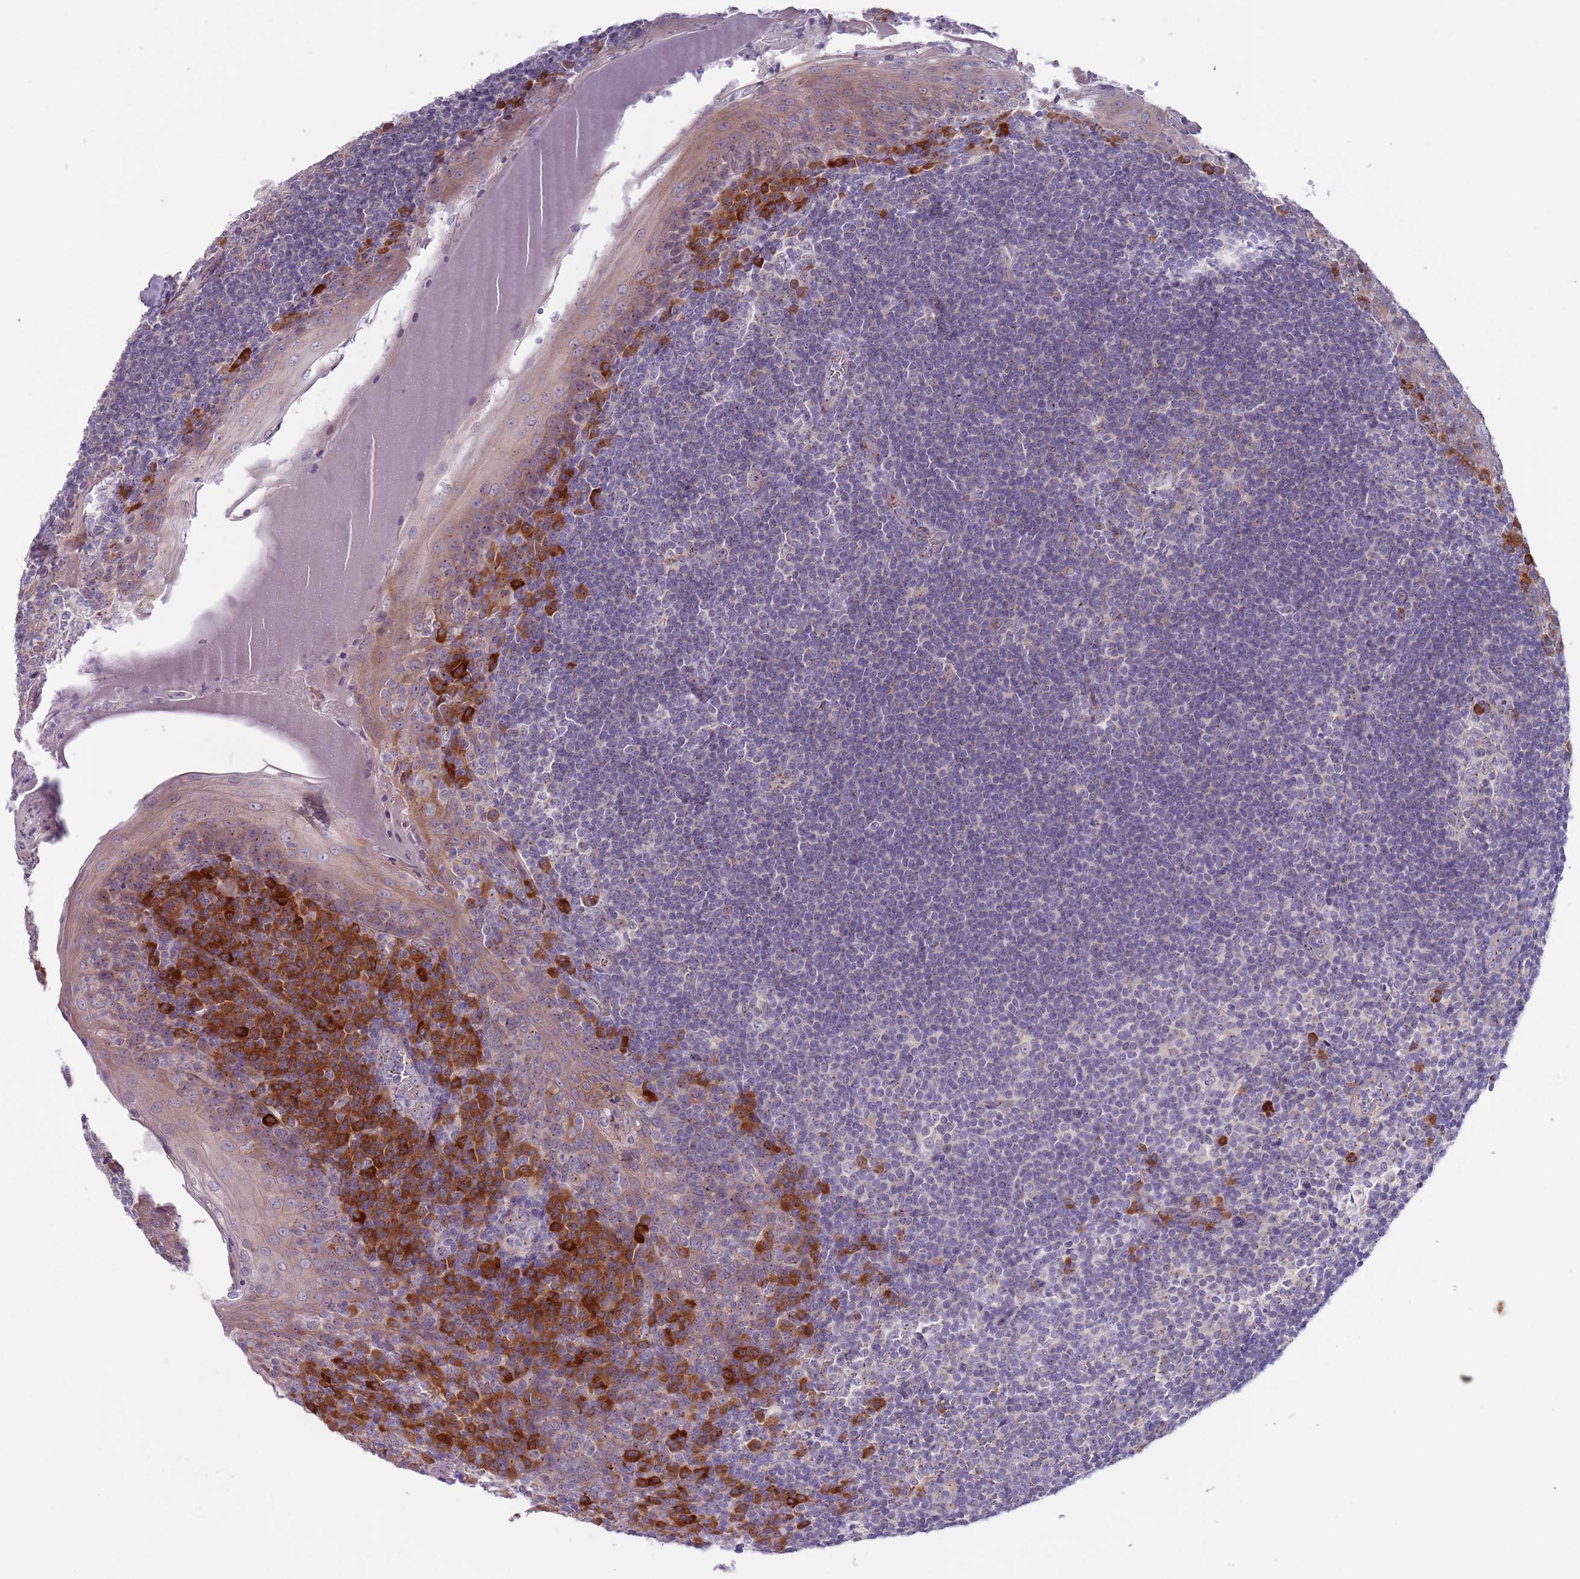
{"staining": {"intensity": "strong", "quantity": "<25%", "location": "cytoplasmic/membranous"}, "tissue": "tonsil", "cell_type": "Germinal center cells", "image_type": "normal", "snomed": [{"axis": "morphology", "description": "Normal tissue, NOS"}, {"axis": "topography", "description": "Tonsil"}], "caption": "This is a micrograph of immunohistochemistry staining of unremarkable tonsil, which shows strong positivity in the cytoplasmic/membranous of germinal center cells.", "gene": "LTB", "patient": {"sex": "male", "age": 27}}